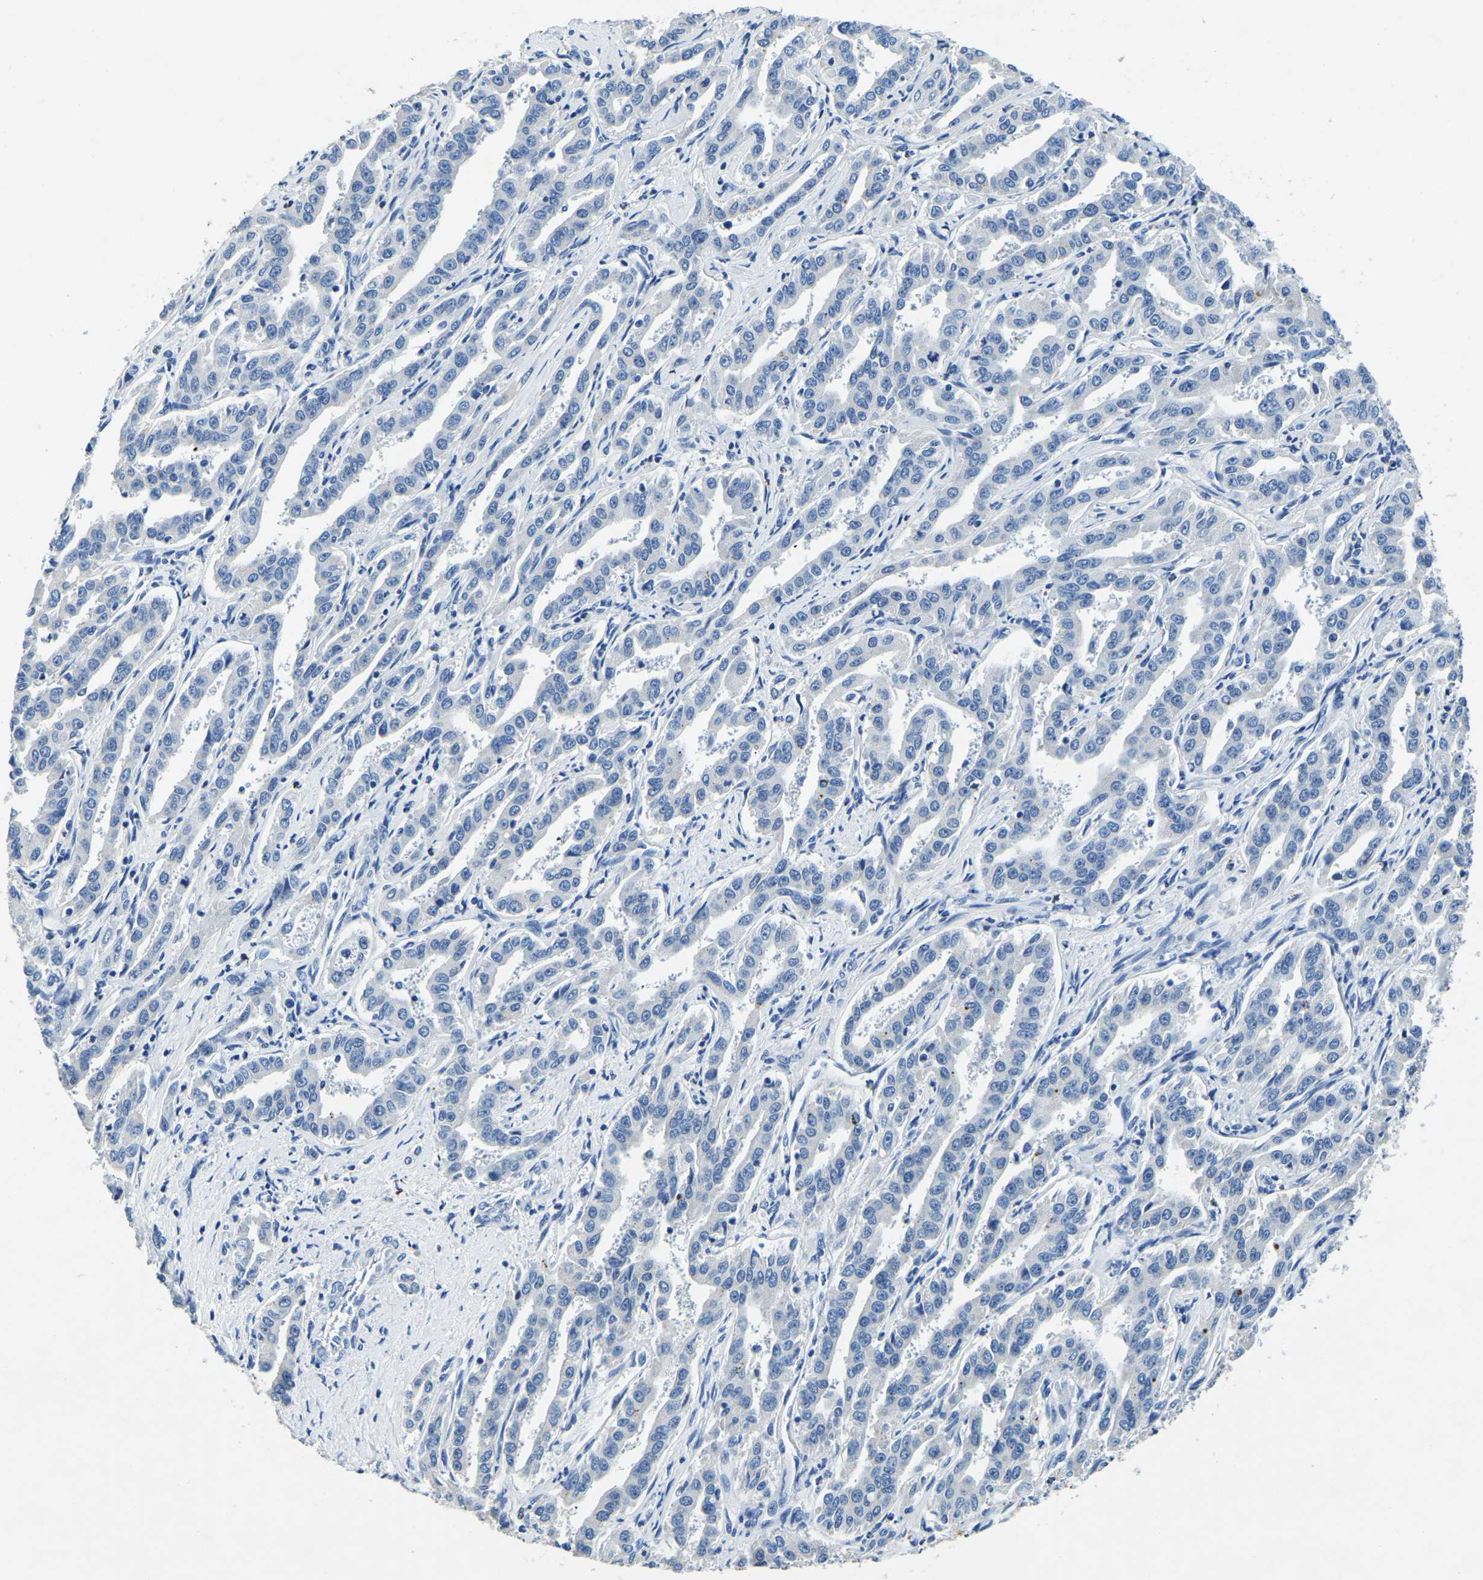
{"staining": {"intensity": "negative", "quantity": "none", "location": "none"}, "tissue": "liver cancer", "cell_type": "Tumor cells", "image_type": "cancer", "snomed": [{"axis": "morphology", "description": "Cholangiocarcinoma"}, {"axis": "topography", "description": "Liver"}], "caption": "Liver cholangiocarcinoma was stained to show a protein in brown. There is no significant positivity in tumor cells.", "gene": "UBN2", "patient": {"sex": "male", "age": 59}}